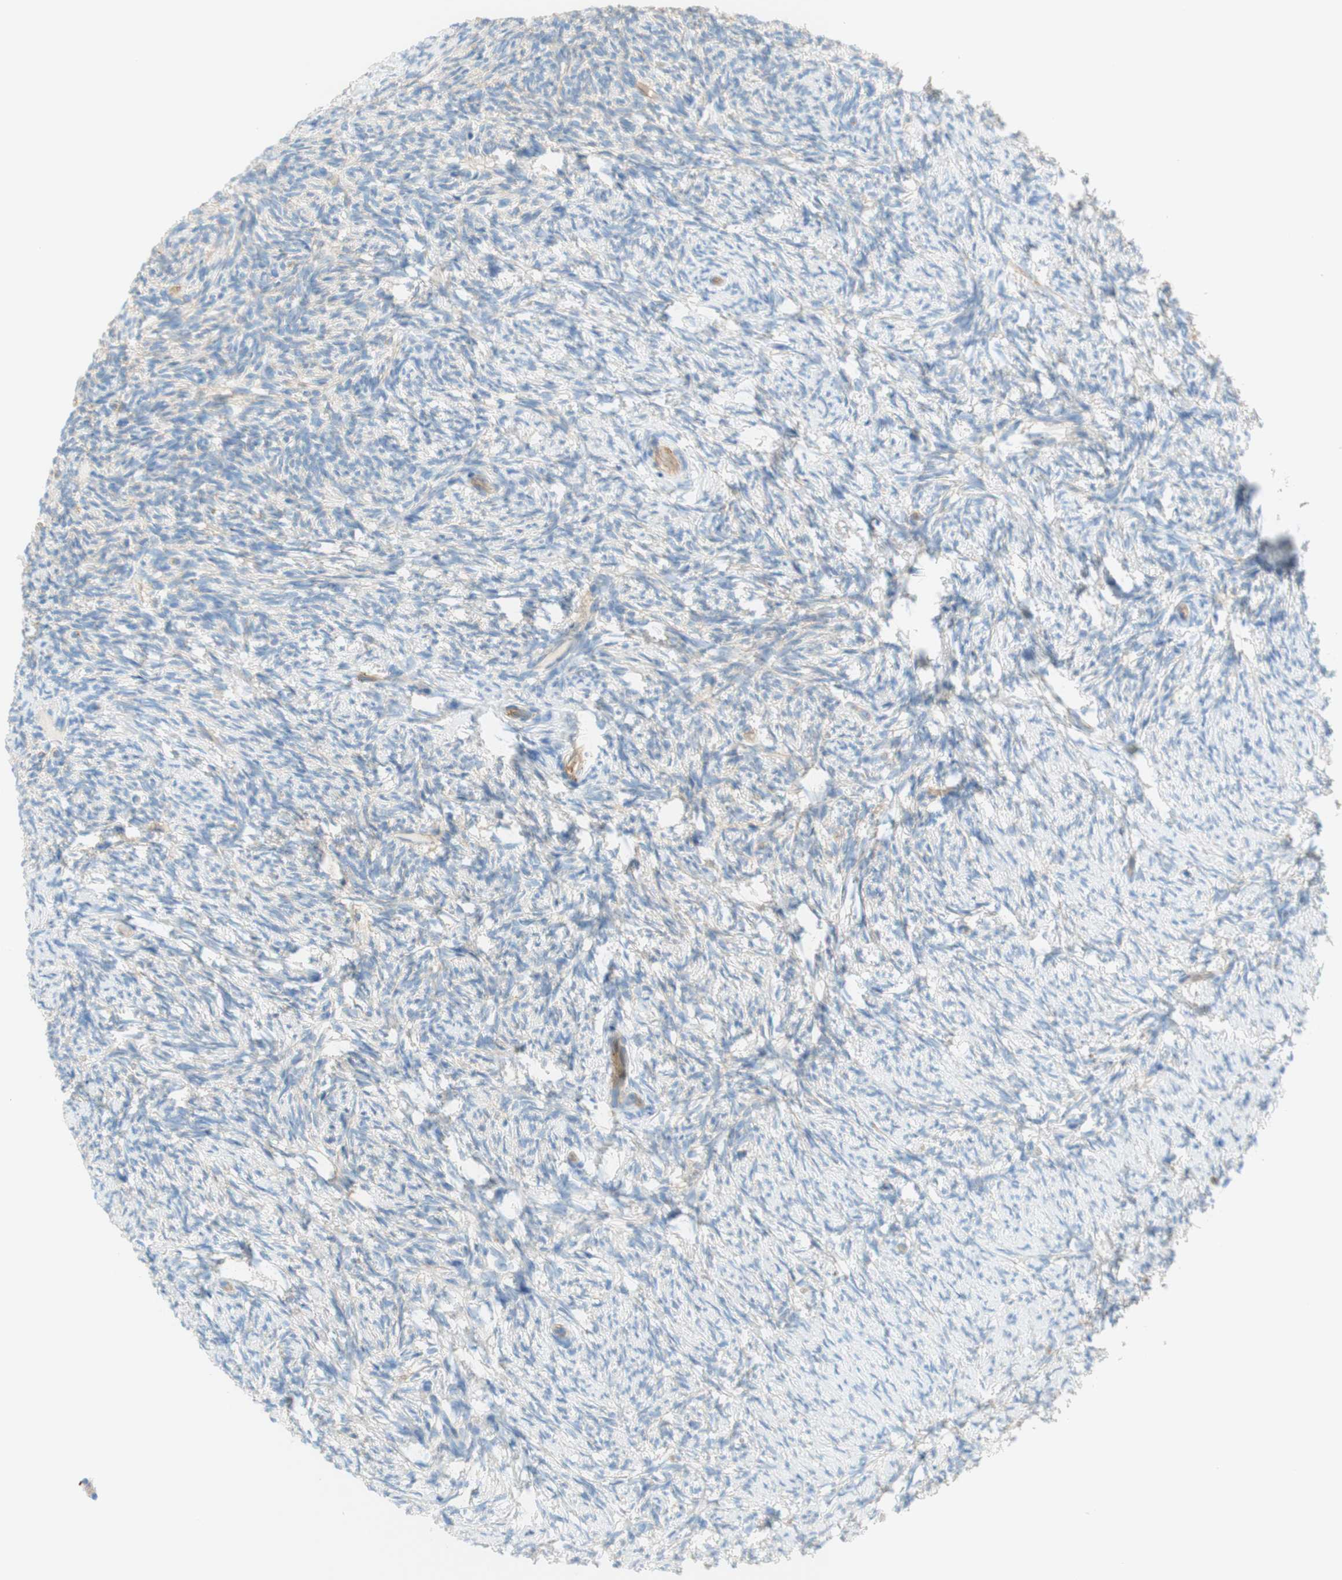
{"staining": {"intensity": "weak", "quantity": "<25%", "location": "cytoplasmic/membranous"}, "tissue": "ovary", "cell_type": "Ovarian stroma cells", "image_type": "normal", "snomed": [{"axis": "morphology", "description": "Normal tissue, NOS"}, {"axis": "topography", "description": "Ovary"}], "caption": "Photomicrograph shows no protein staining in ovarian stroma cells of benign ovary.", "gene": "STOM", "patient": {"sex": "female", "age": 60}}